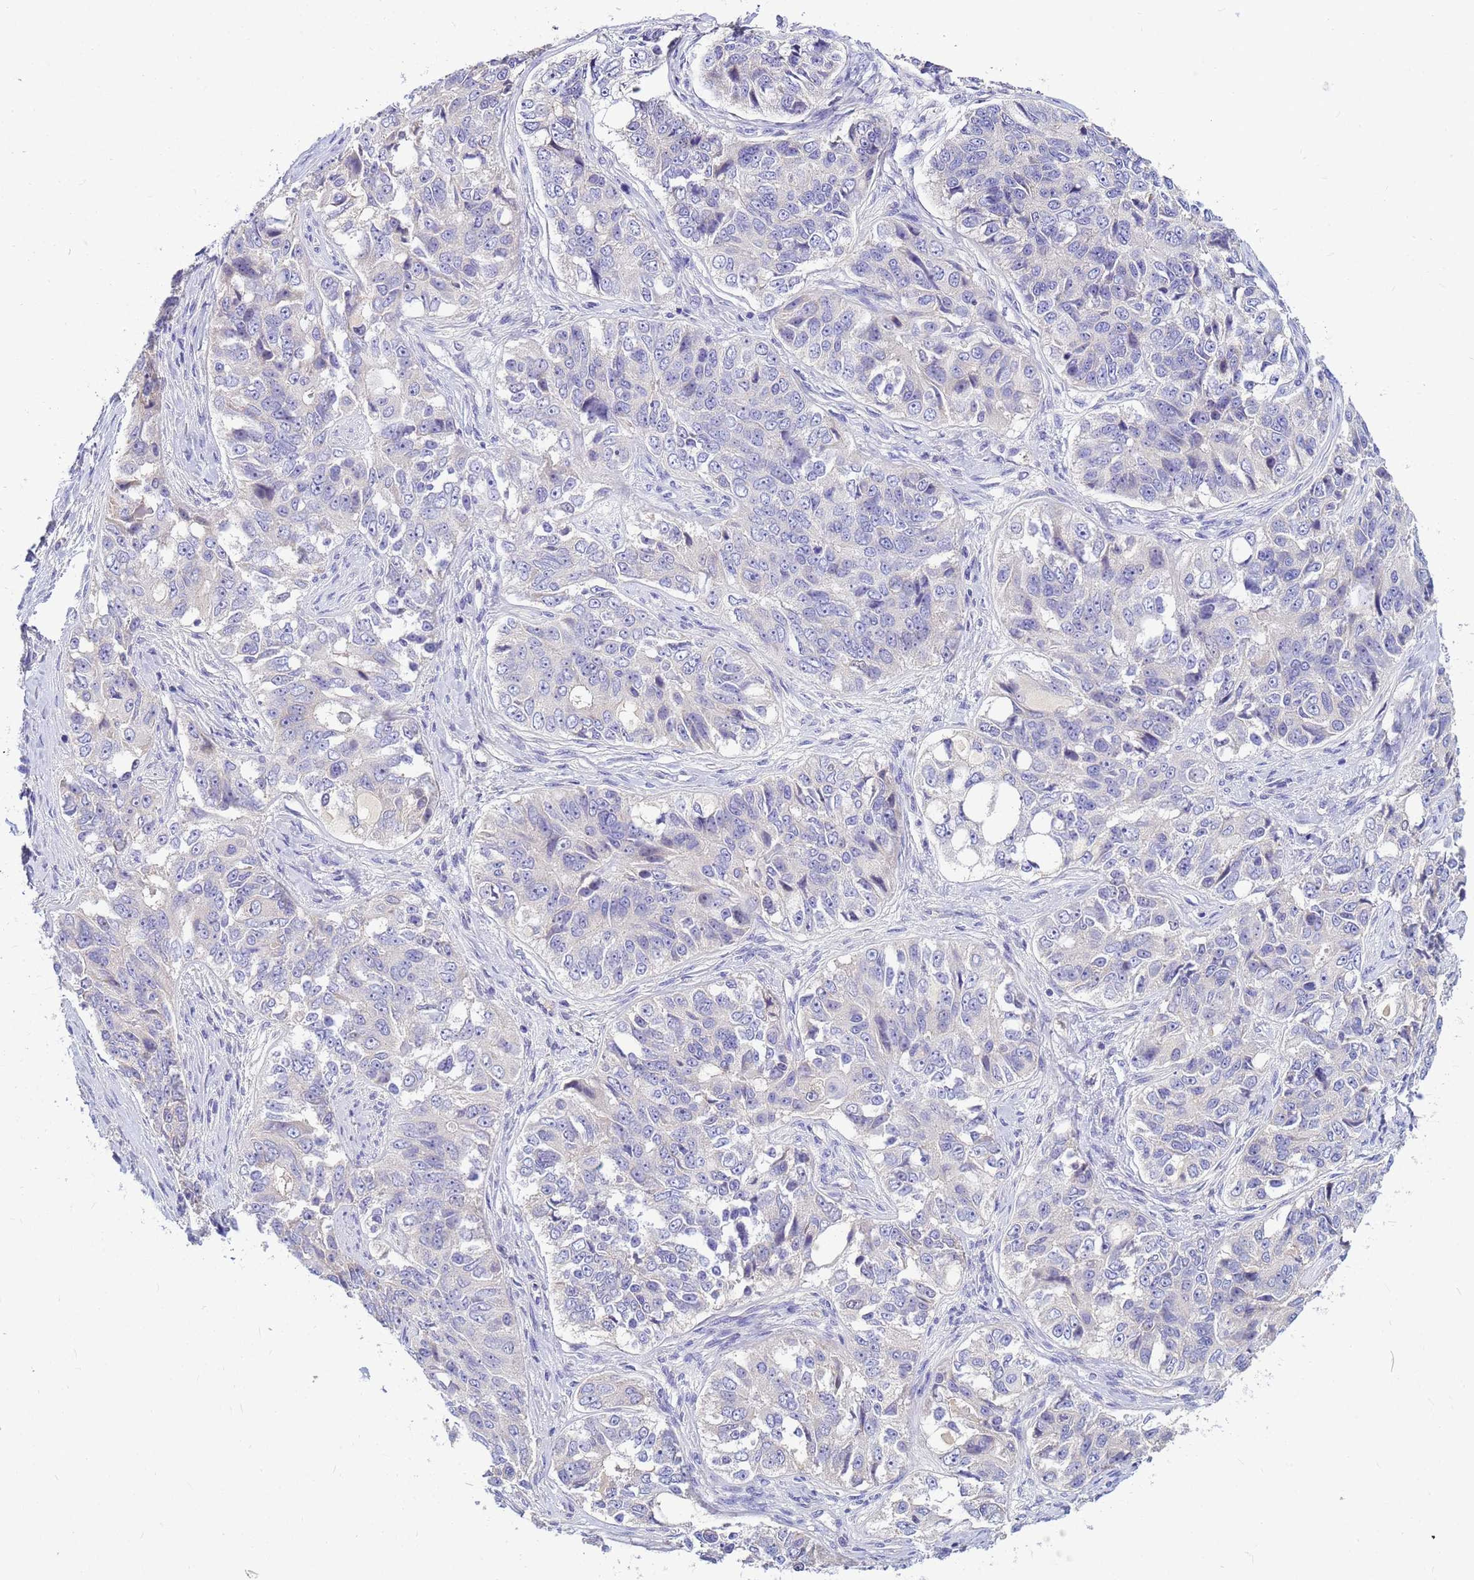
{"staining": {"intensity": "negative", "quantity": "none", "location": "none"}, "tissue": "ovarian cancer", "cell_type": "Tumor cells", "image_type": "cancer", "snomed": [{"axis": "morphology", "description": "Carcinoma, endometroid"}, {"axis": "topography", "description": "Ovary"}], "caption": "Ovarian endometroid carcinoma stained for a protein using immunohistochemistry (IHC) demonstrates no staining tumor cells.", "gene": "DPRX", "patient": {"sex": "female", "age": 51}}